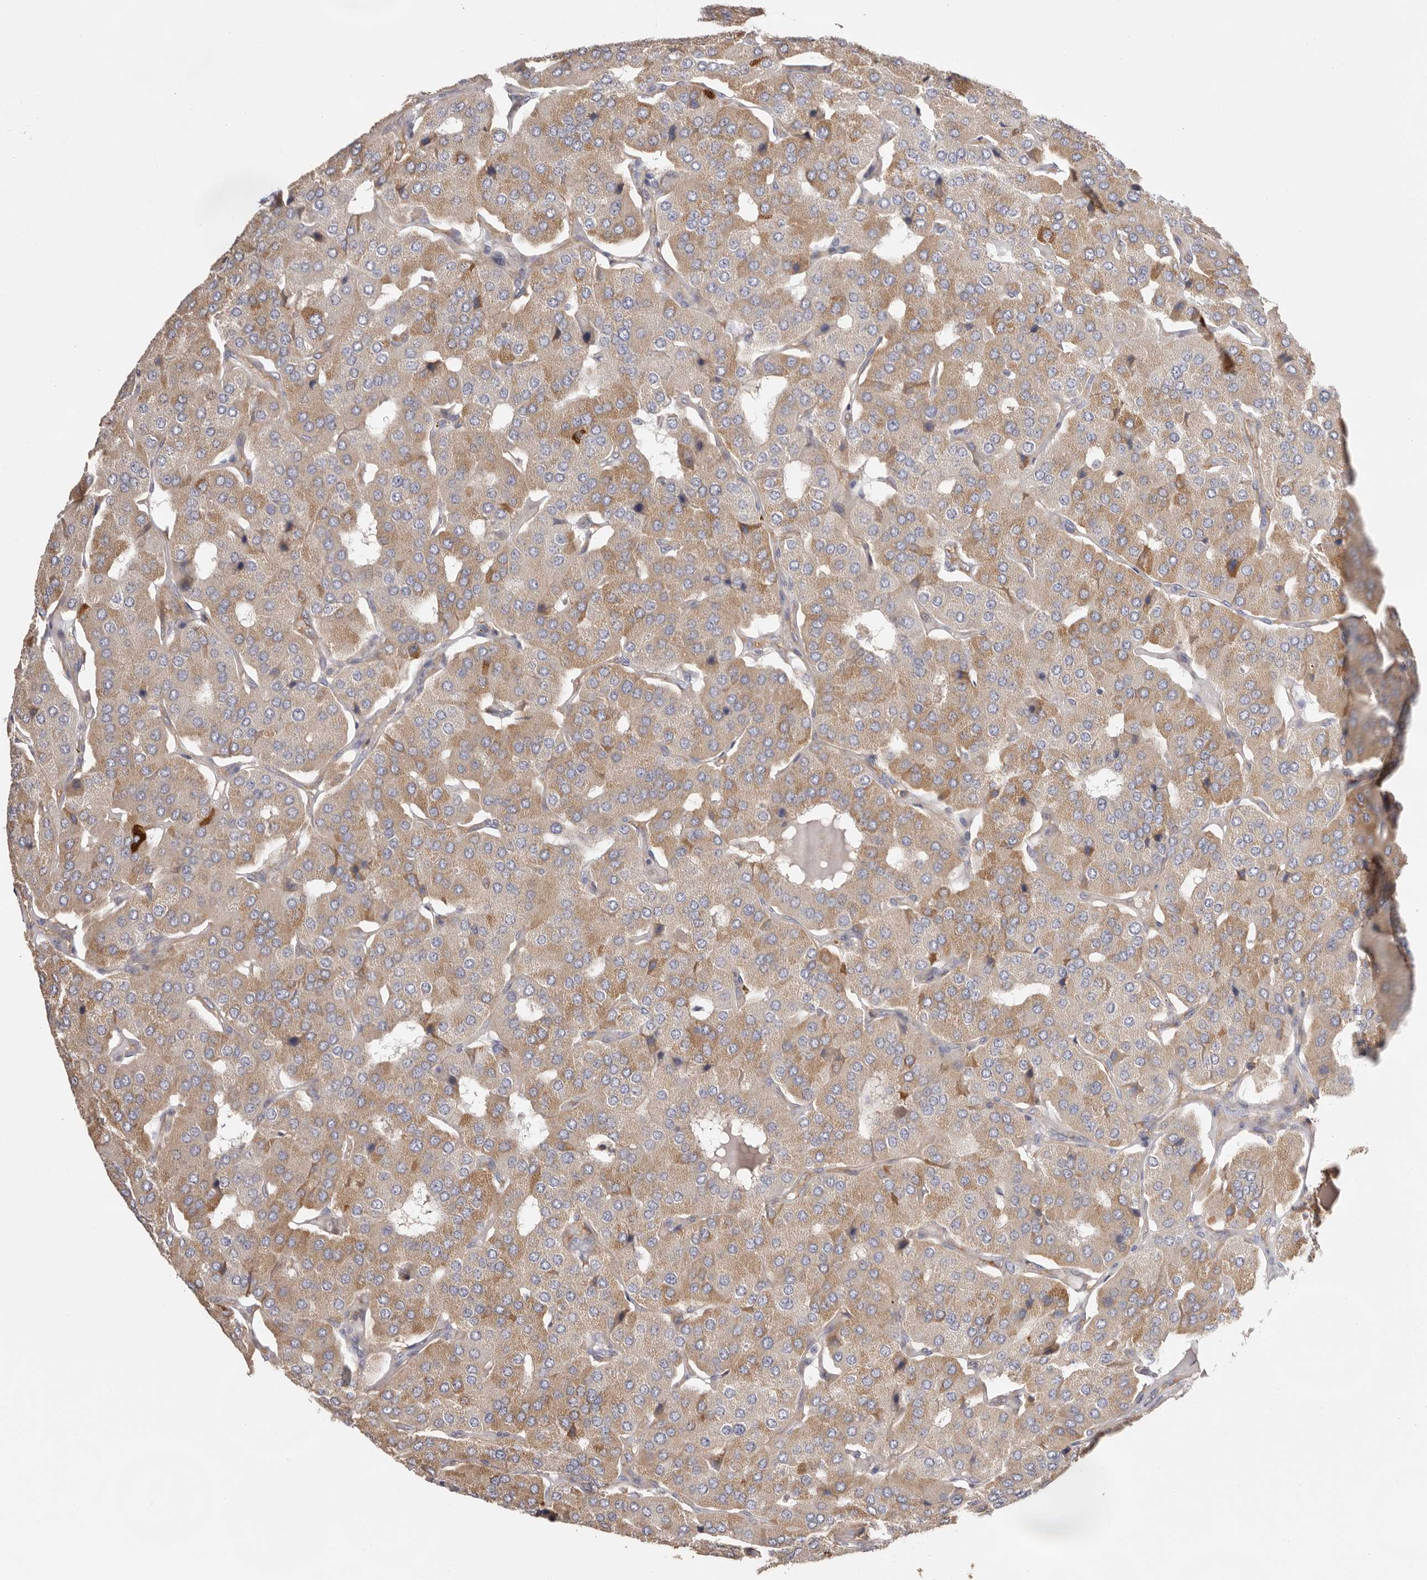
{"staining": {"intensity": "moderate", "quantity": ">75%", "location": "cytoplasmic/membranous"}, "tissue": "parathyroid gland", "cell_type": "Glandular cells", "image_type": "normal", "snomed": [{"axis": "morphology", "description": "Normal tissue, NOS"}, {"axis": "morphology", "description": "Adenoma, NOS"}, {"axis": "topography", "description": "Parathyroid gland"}], "caption": "Parathyroid gland stained with a protein marker exhibits moderate staining in glandular cells.", "gene": "MMACHC", "patient": {"sex": "female", "age": 86}}